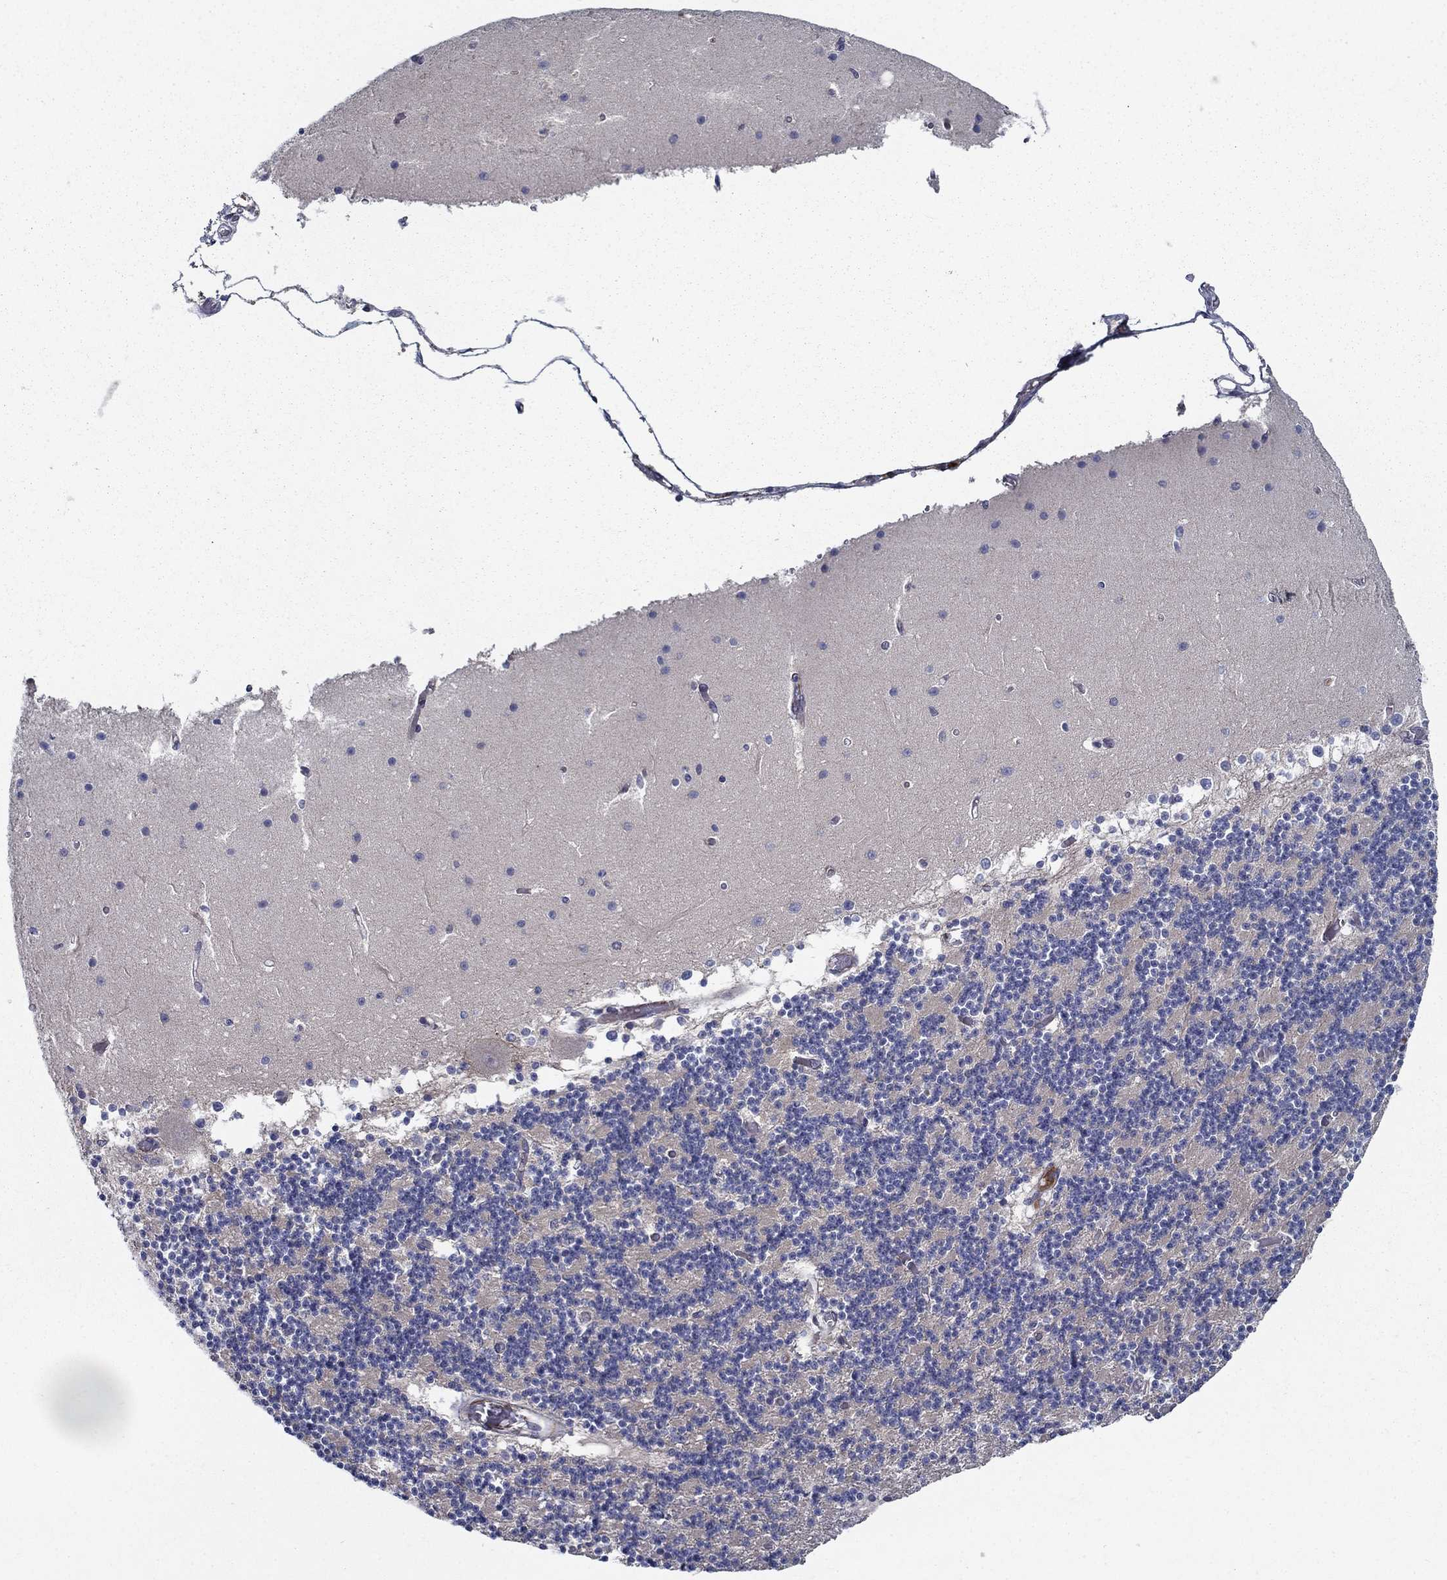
{"staining": {"intensity": "negative", "quantity": "none", "location": "none"}, "tissue": "cerebellum", "cell_type": "Cells in granular layer", "image_type": "normal", "snomed": [{"axis": "morphology", "description": "Normal tissue, NOS"}, {"axis": "topography", "description": "Cerebellum"}], "caption": "The image reveals no staining of cells in granular layer in unremarkable cerebellum.", "gene": "LACTB2", "patient": {"sex": "female", "age": 28}}